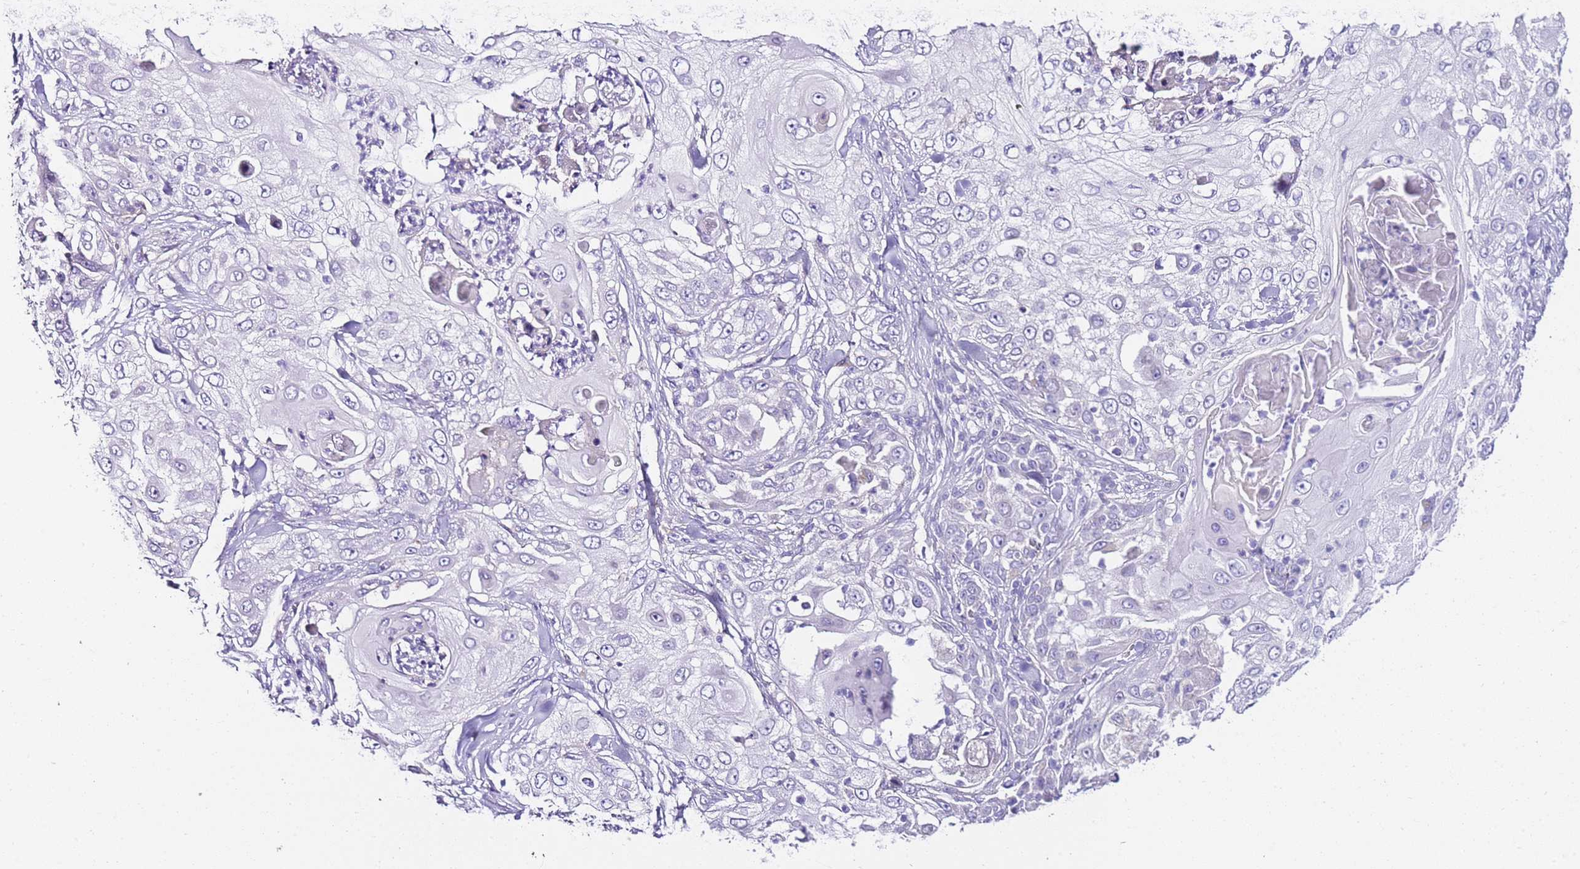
{"staining": {"intensity": "negative", "quantity": "none", "location": "none"}, "tissue": "skin cancer", "cell_type": "Tumor cells", "image_type": "cancer", "snomed": [{"axis": "morphology", "description": "Squamous cell carcinoma, NOS"}, {"axis": "topography", "description": "Skin"}], "caption": "There is no significant expression in tumor cells of skin cancer.", "gene": "DPP4", "patient": {"sex": "female", "age": 44}}